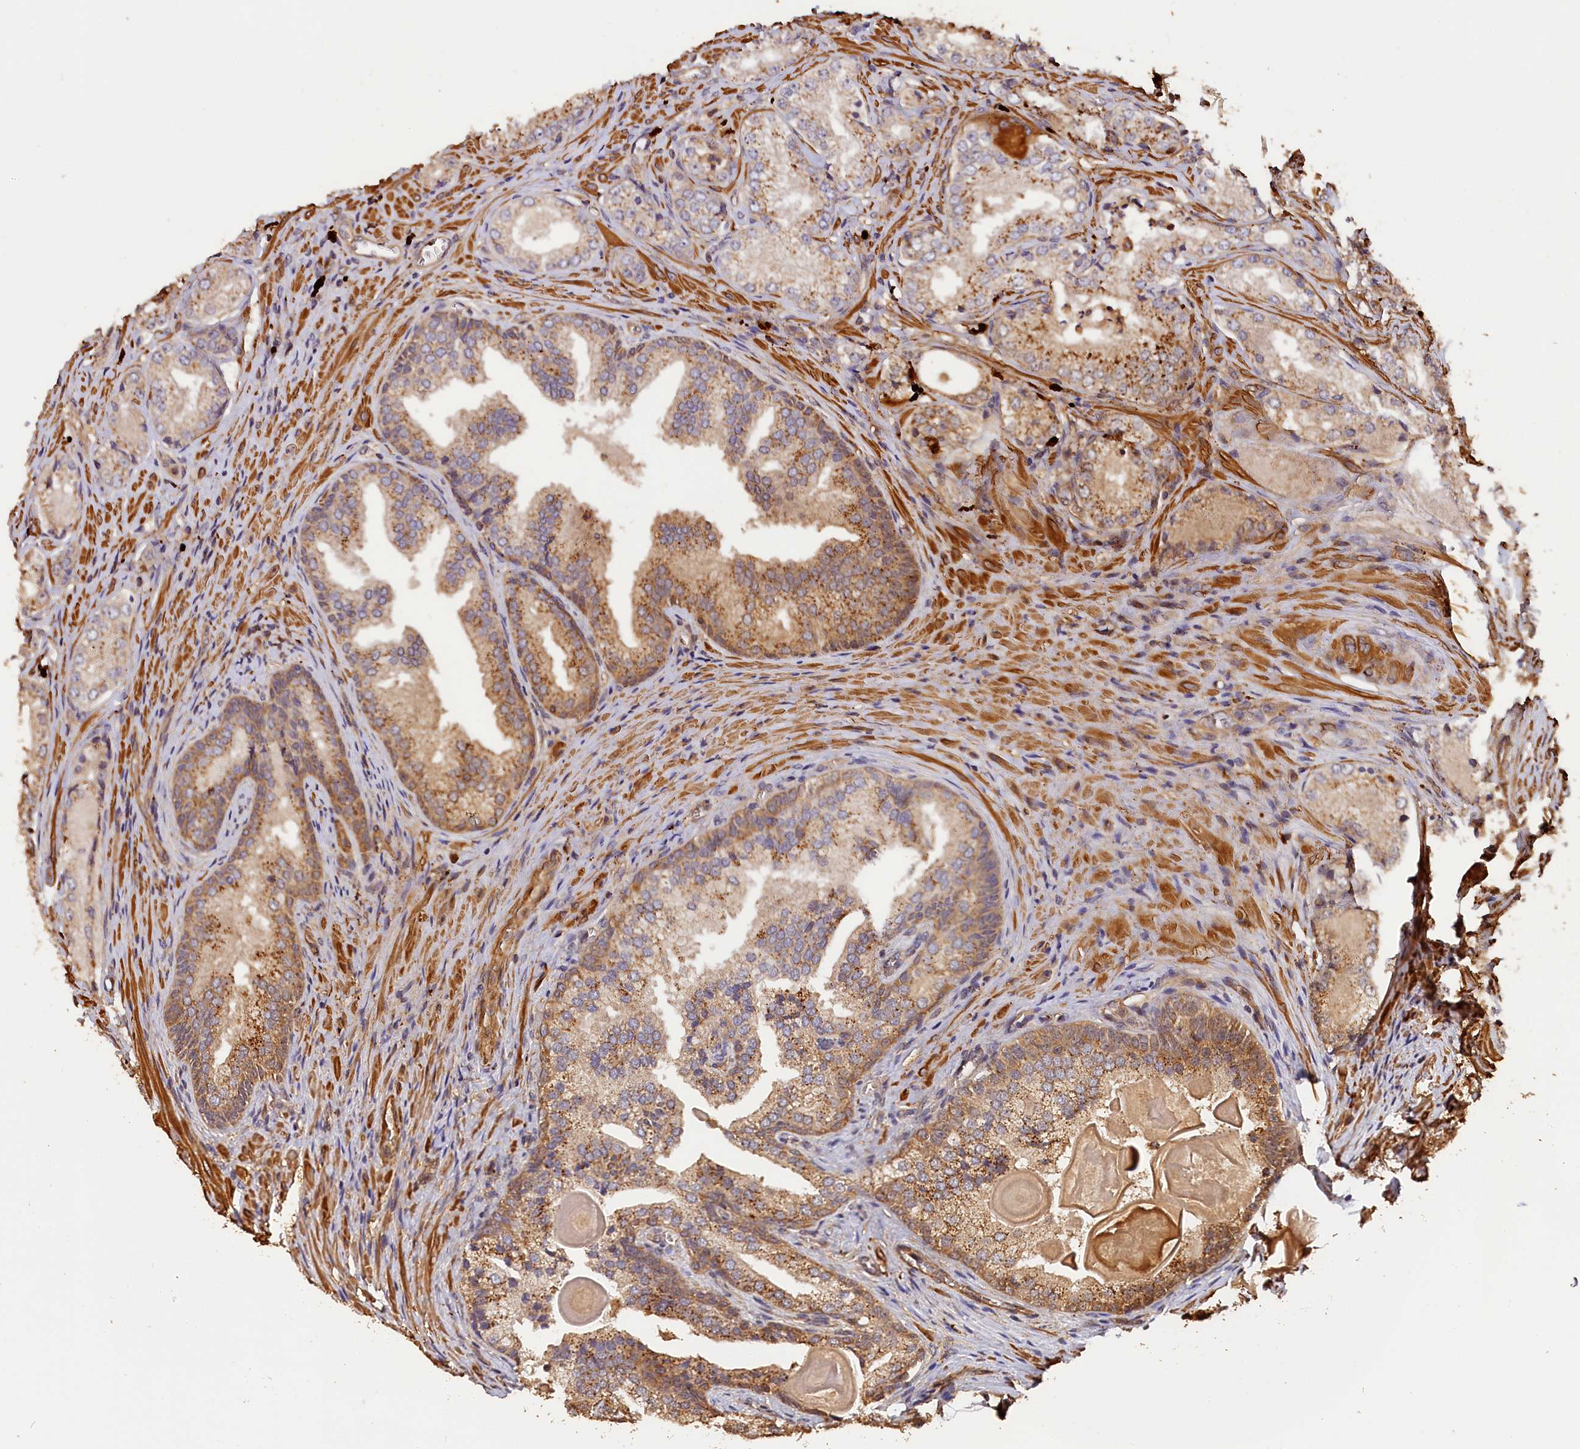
{"staining": {"intensity": "moderate", "quantity": "25%-75%", "location": "cytoplasmic/membranous"}, "tissue": "prostate cancer", "cell_type": "Tumor cells", "image_type": "cancer", "snomed": [{"axis": "morphology", "description": "Adenocarcinoma, Low grade"}, {"axis": "topography", "description": "Prostate"}], "caption": "Immunohistochemistry (DAB (3,3'-diaminobenzidine)) staining of human prostate cancer (low-grade adenocarcinoma) demonstrates moderate cytoplasmic/membranous protein staining in about 25%-75% of tumor cells. (DAB = brown stain, brightfield microscopy at high magnification).", "gene": "MMP15", "patient": {"sex": "male", "age": 68}}